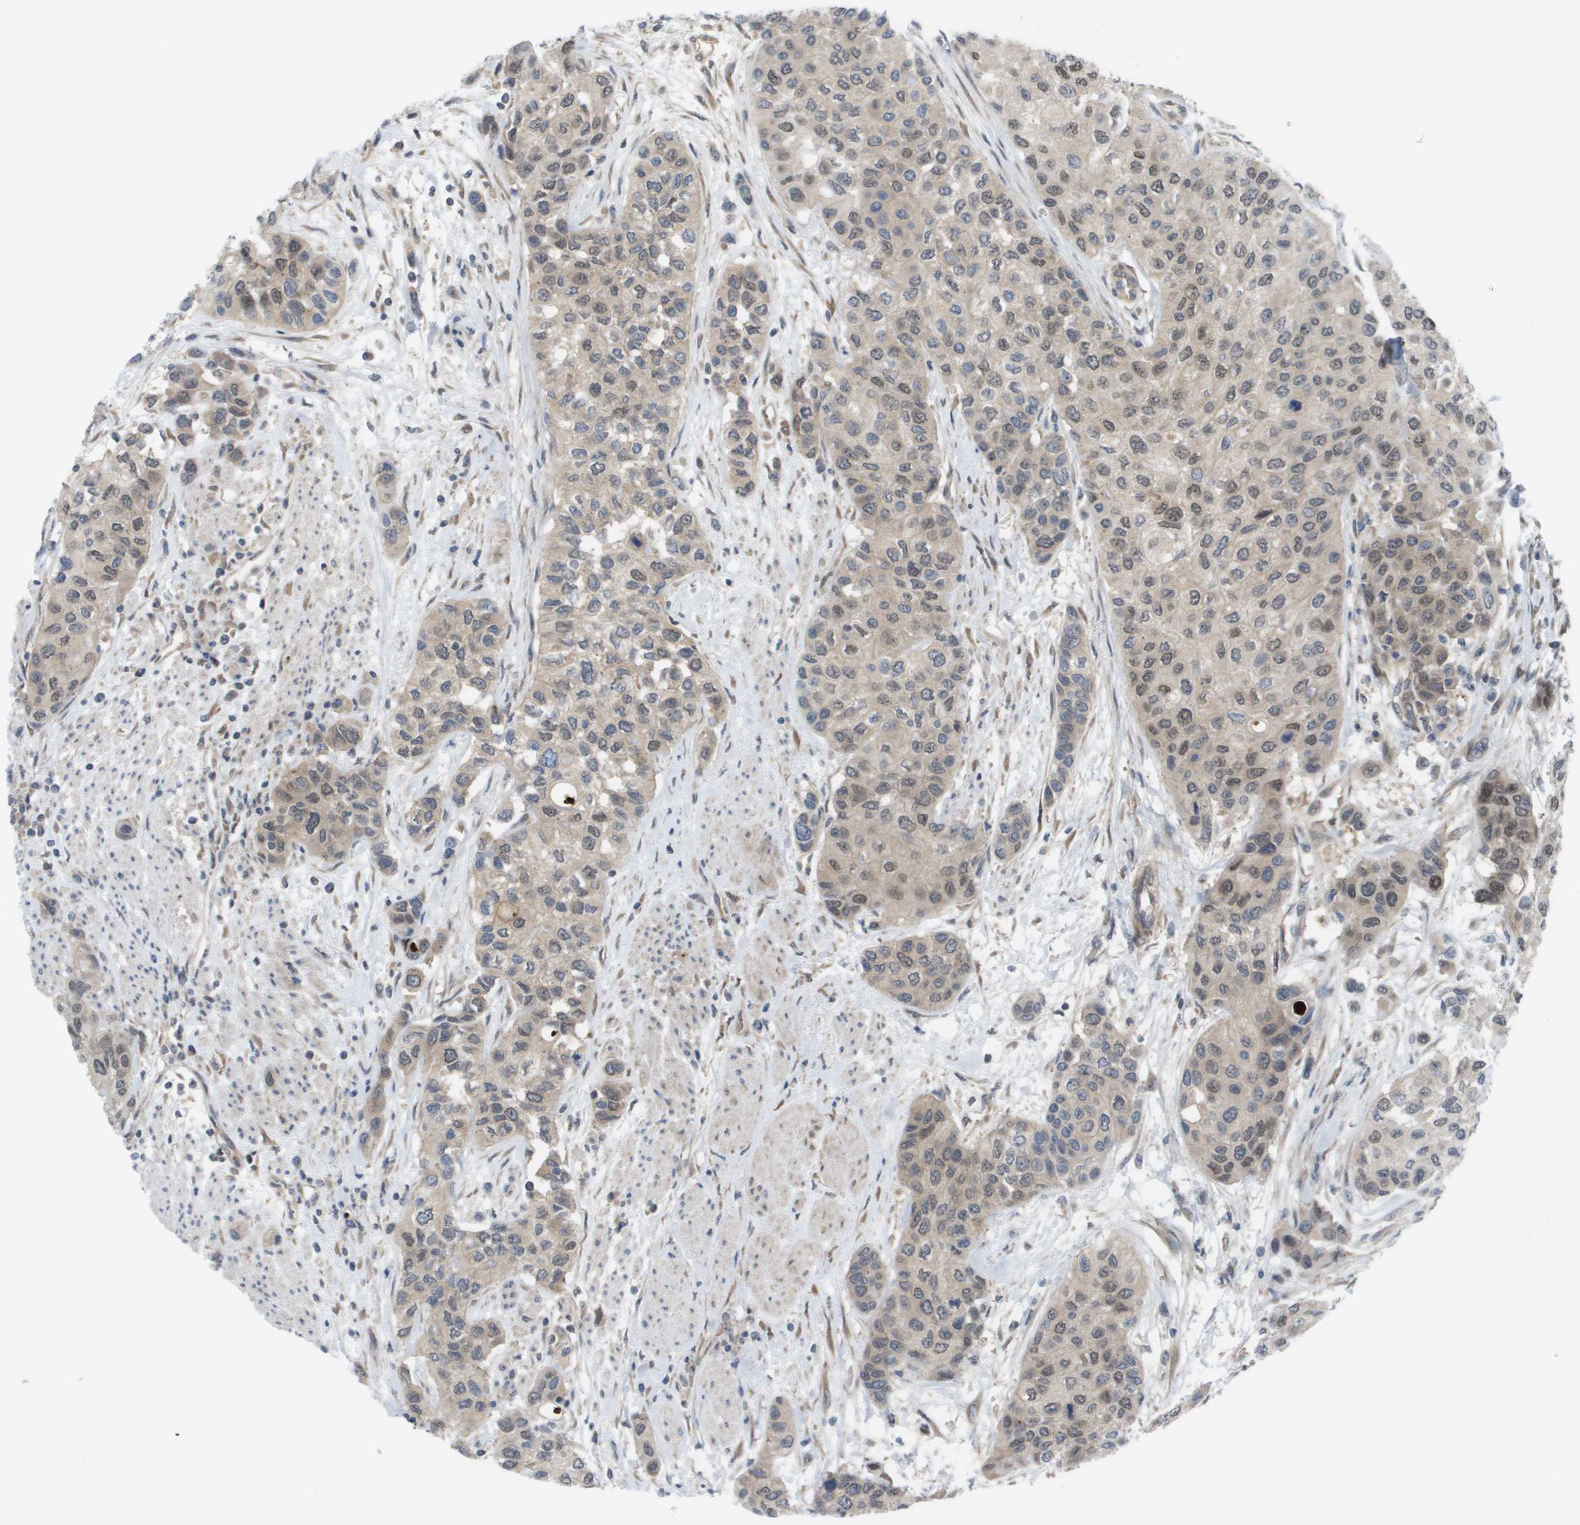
{"staining": {"intensity": "weak", "quantity": "25%-75%", "location": "cytoplasmic/membranous,nuclear"}, "tissue": "urothelial cancer", "cell_type": "Tumor cells", "image_type": "cancer", "snomed": [{"axis": "morphology", "description": "Urothelial carcinoma, High grade"}, {"axis": "topography", "description": "Urinary bladder"}], "caption": "Tumor cells display weak cytoplasmic/membranous and nuclear positivity in about 25%-75% of cells in urothelial carcinoma (high-grade).", "gene": "CTPS2", "patient": {"sex": "female", "age": 56}}